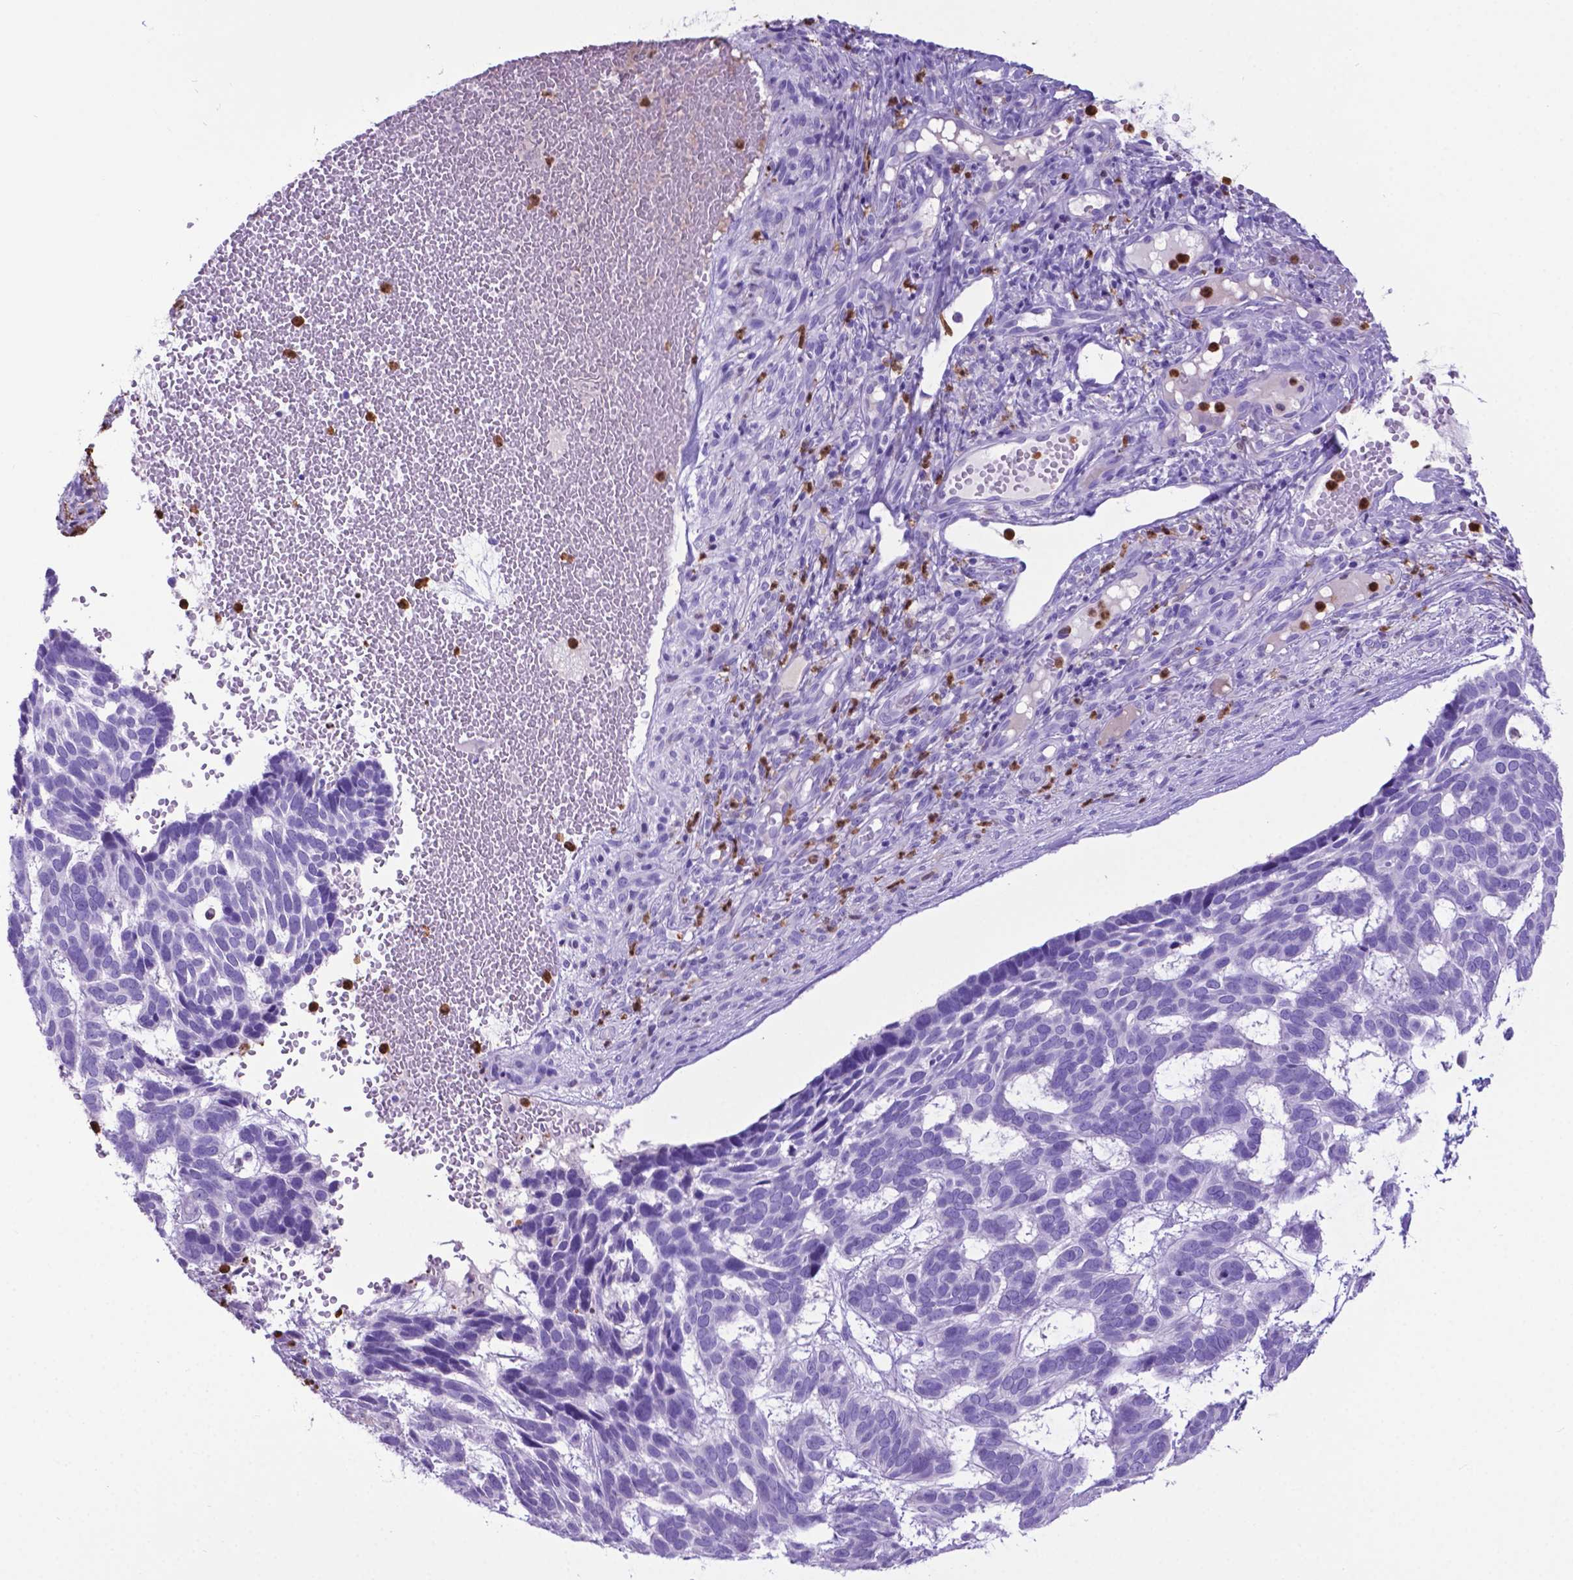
{"staining": {"intensity": "negative", "quantity": "none", "location": "none"}, "tissue": "skin cancer", "cell_type": "Tumor cells", "image_type": "cancer", "snomed": [{"axis": "morphology", "description": "Basal cell carcinoma"}, {"axis": "topography", "description": "Skin"}], "caption": "The image exhibits no significant positivity in tumor cells of skin cancer. The staining is performed using DAB brown chromogen with nuclei counter-stained in using hematoxylin.", "gene": "LZTR1", "patient": {"sex": "male", "age": 78}}